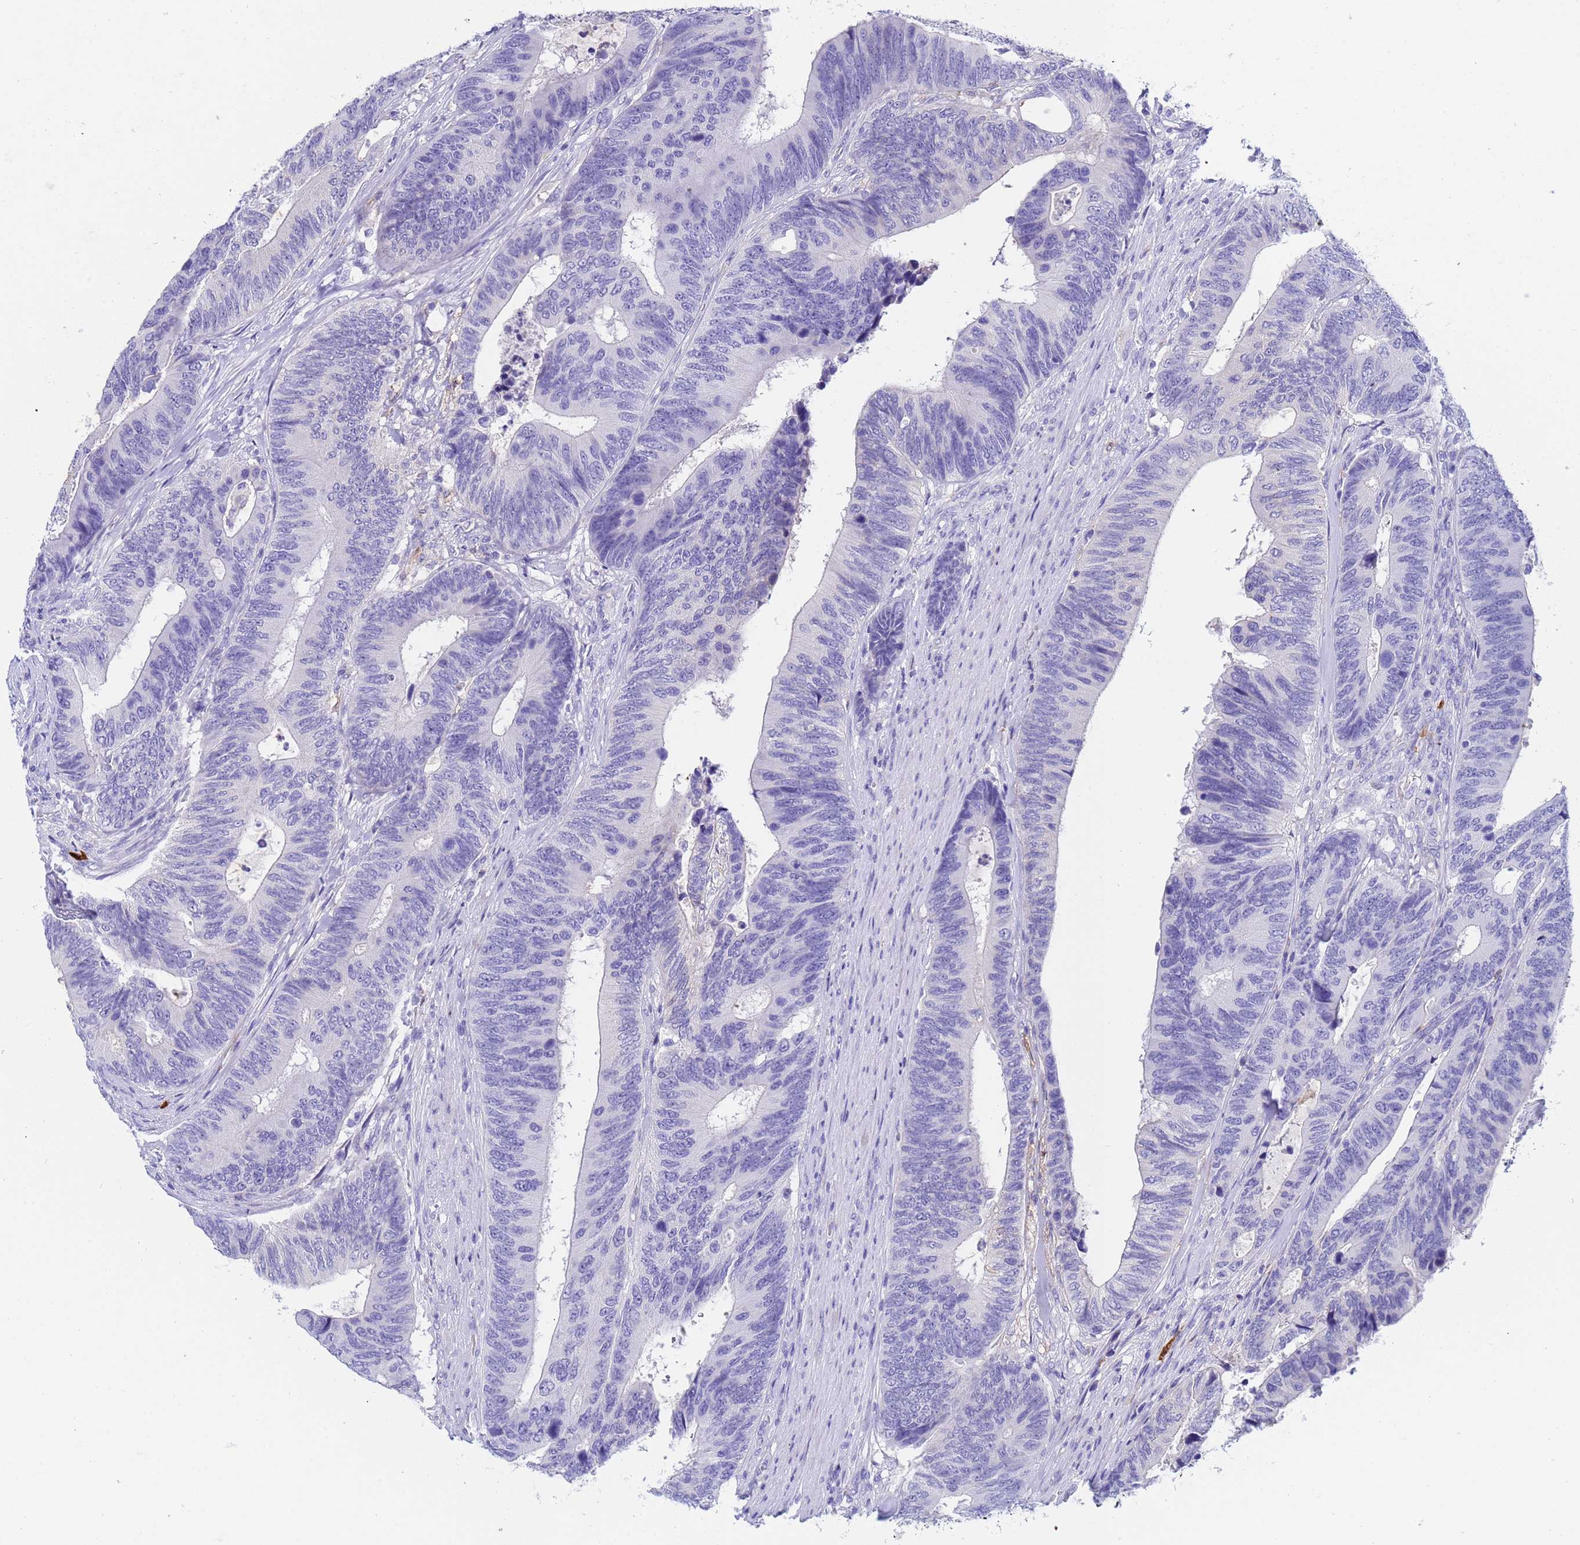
{"staining": {"intensity": "negative", "quantity": "none", "location": "none"}, "tissue": "colorectal cancer", "cell_type": "Tumor cells", "image_type": "cancer", "snomed": [{"axis": "morphology", "description": "Adenocarcinoma, NOS"}, {"axis": "topography", "description": "Colon"}], "caption": "There is no significant staining in tumor cells of colorectal adenocarcinoma.", "gene": "CSTB", "patient": {"sex": "male", "age": 87}}